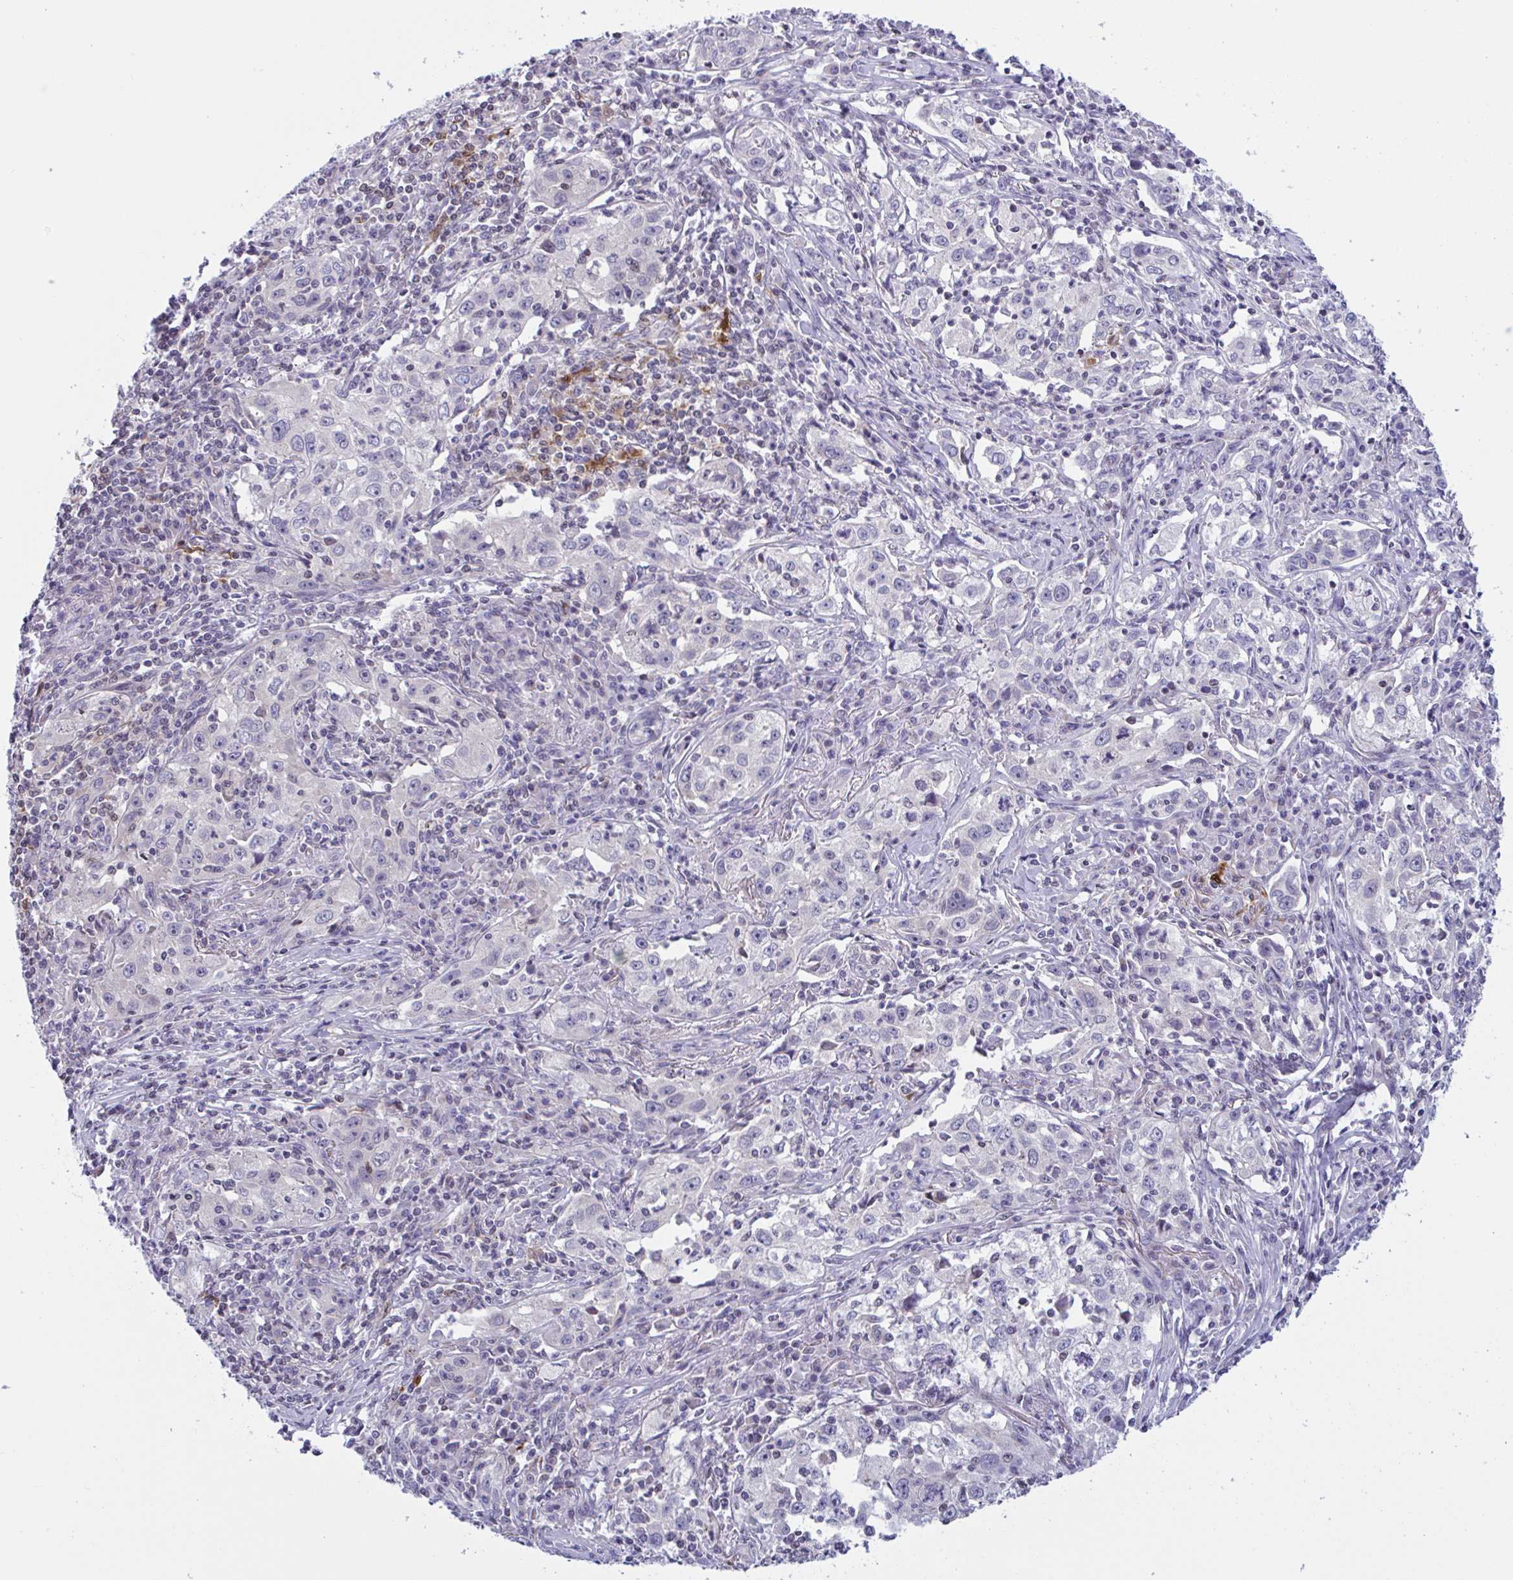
{"staining": {"intensity": "negative", "quantity": "none", "location": "none"}, "tissue": "lung cancer", "cell_type": "Tumor cells", "image_type": "cancer", "snomed": [{"axis": "morphology", "description": "Squamous cell carcinoma, NOS"}, {"axis": "topography", "description": "Lung"}], "caption": "IHC image of lung cancer (squamous cell carcinoma) stained for a protein (brown), which shows no expression in tumor cells. (DAB IHC, high magnification).", "gene": "SNX11", "patient": {"sex": "male", "age": 71}}